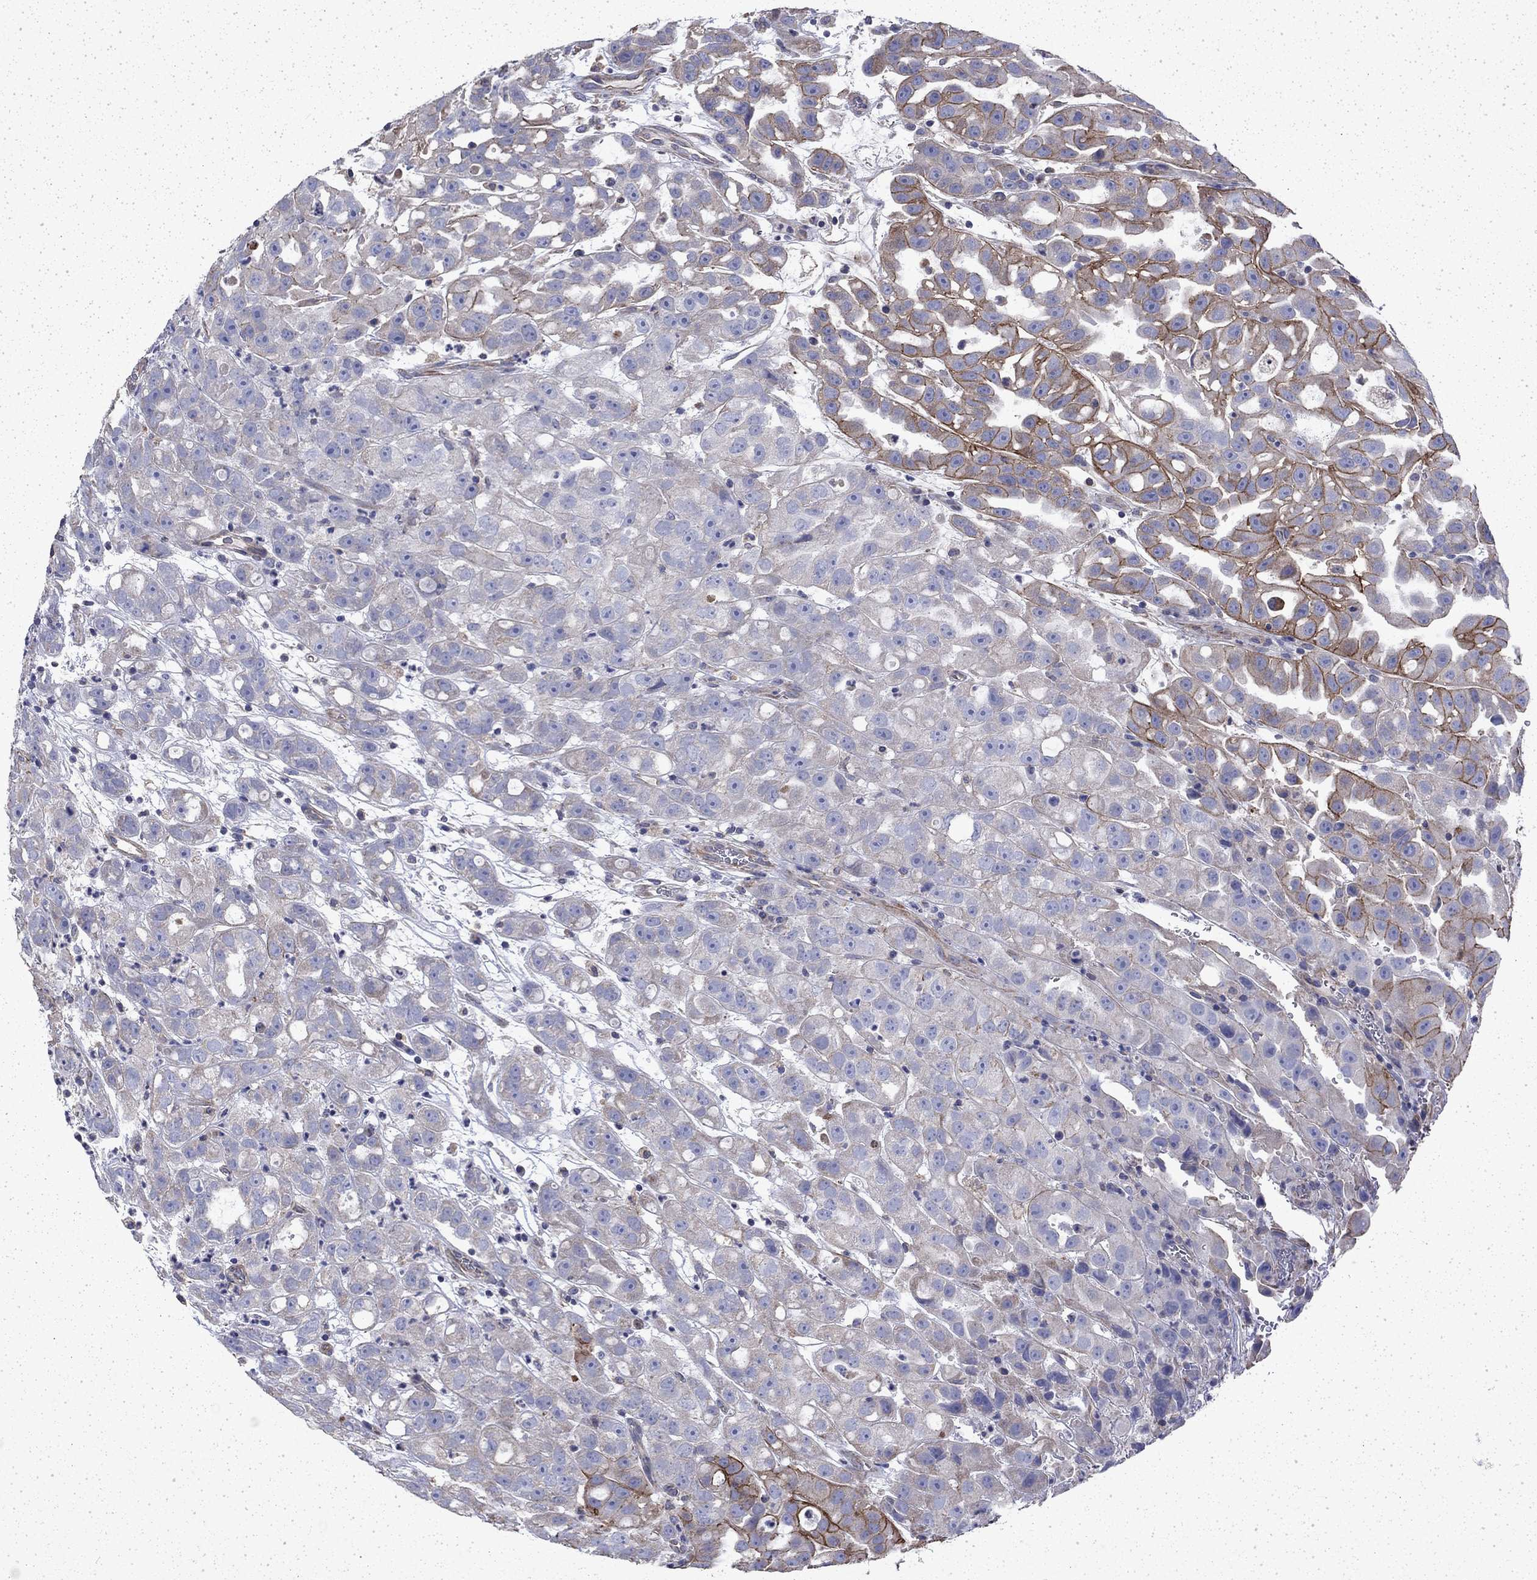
{"staining": {"intensity": "strong", "quantity": "<25%", "location": "cytoplasmic/membranous"}, "tissue": "urothelial cancer", "cell_type": "Tumor cells", "image_type": "cancer", "snomed": [{"axis": "morphology", "description": "Urothelial carcinoma, High grade"}, {"axis": "topography", "description": "Urinary bladder"}], "caption": "This is a histology image of IHC staining of urothelial cancer, which shows strong staining in the cytoplasmic/membranous of tumor cells.", "gene": "DTNA", "patient": {"sex": "female", "age": 41}}